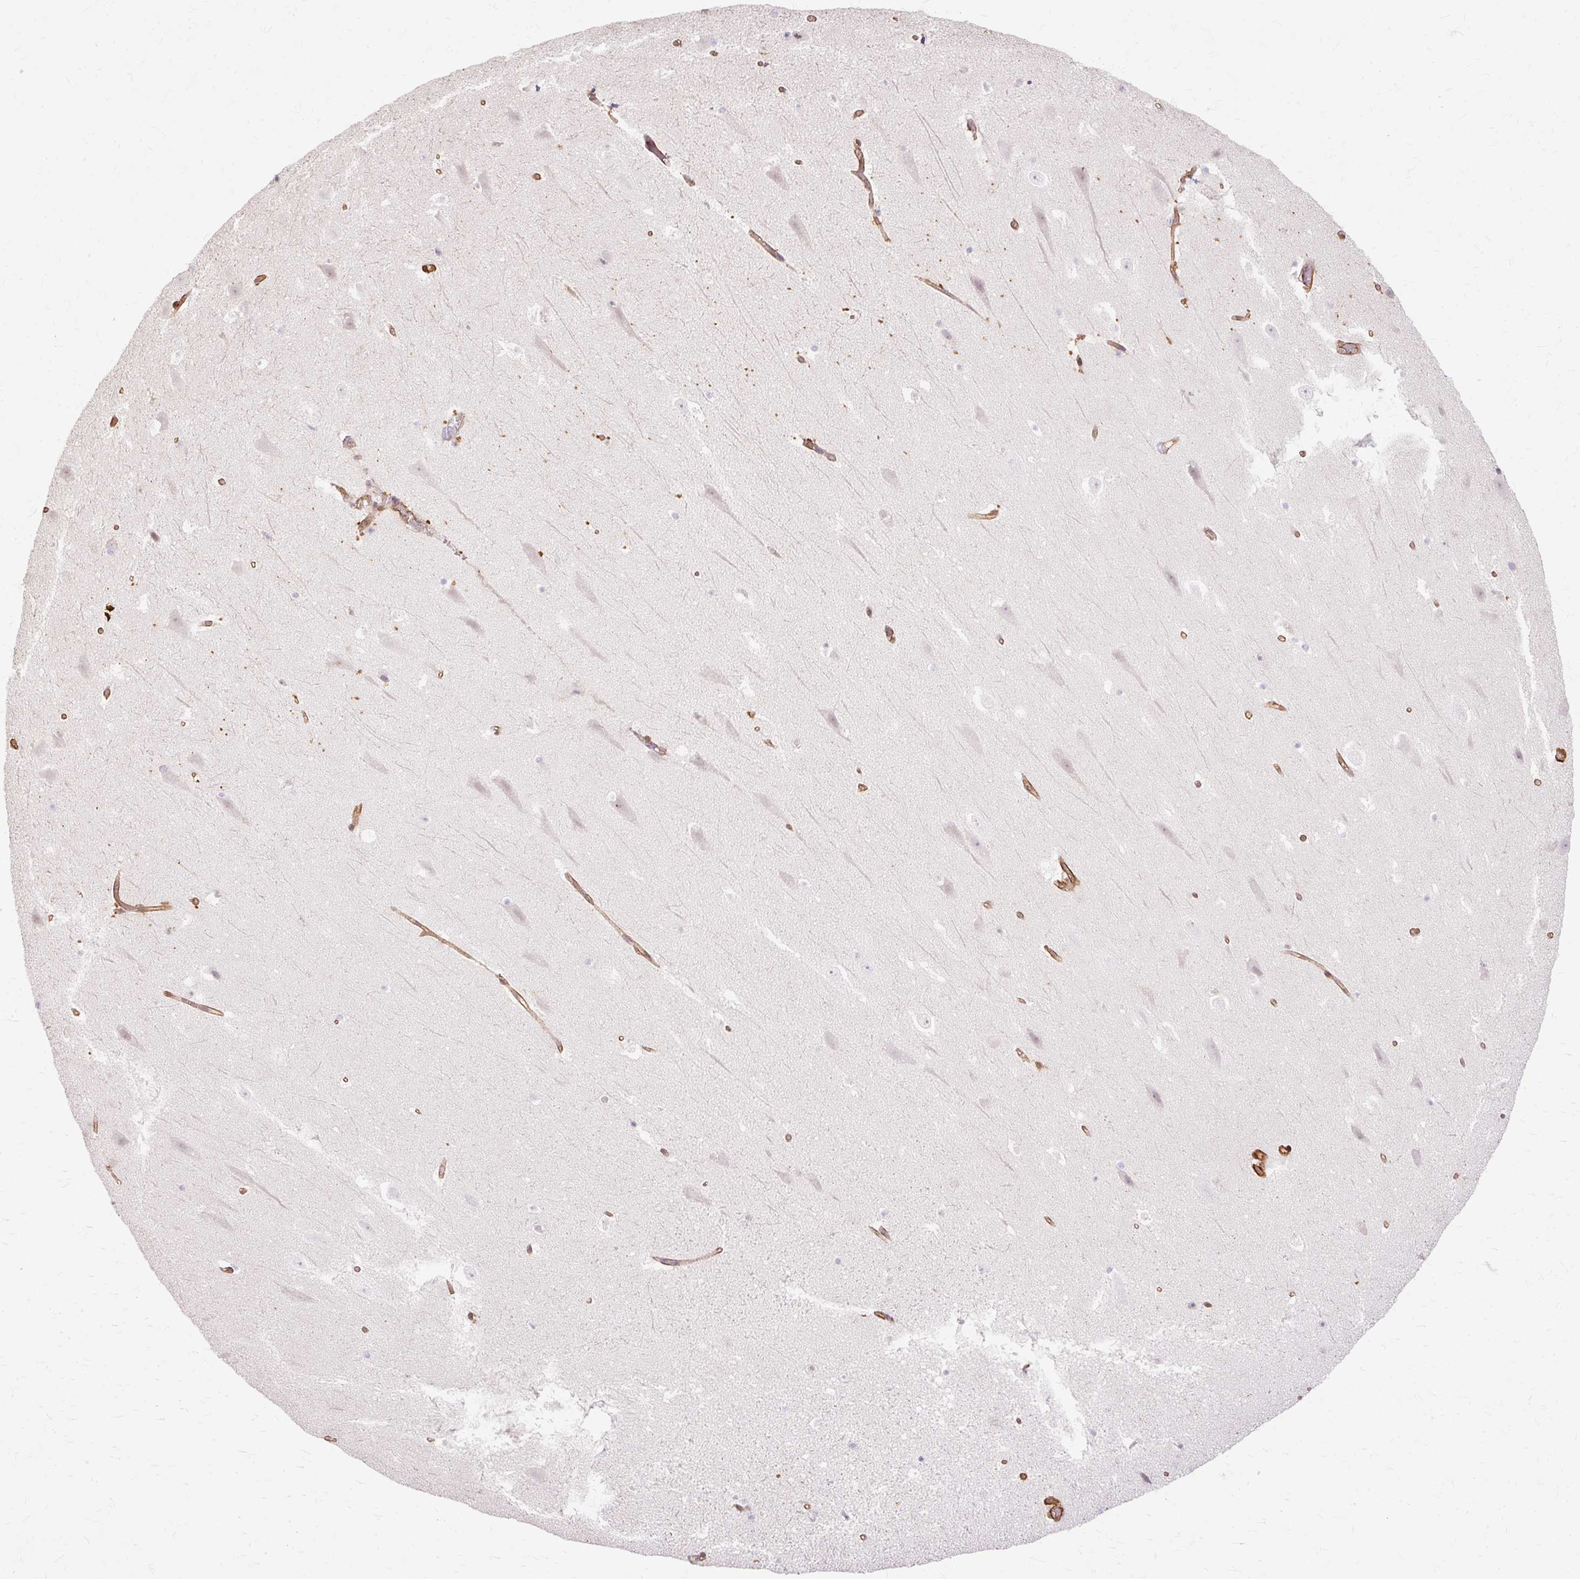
{"staining": {"intensity": "negative", "quantity": "none", "location": "none"}, "tissue": "hippocampus", "cell_type": "Glial cells", "image_type": "normal", "snomed": [{"axis": "morphology", "description": "Normal tissue, NOS"}, {"axis": "topography", "description": "Hippocampus"}], "caption": "Hippocampus stained for a protein using immunohistochemistry displays no staining glial cells.", "gene": "CNN3", "patient": {"sex": "male", "age": 37}}